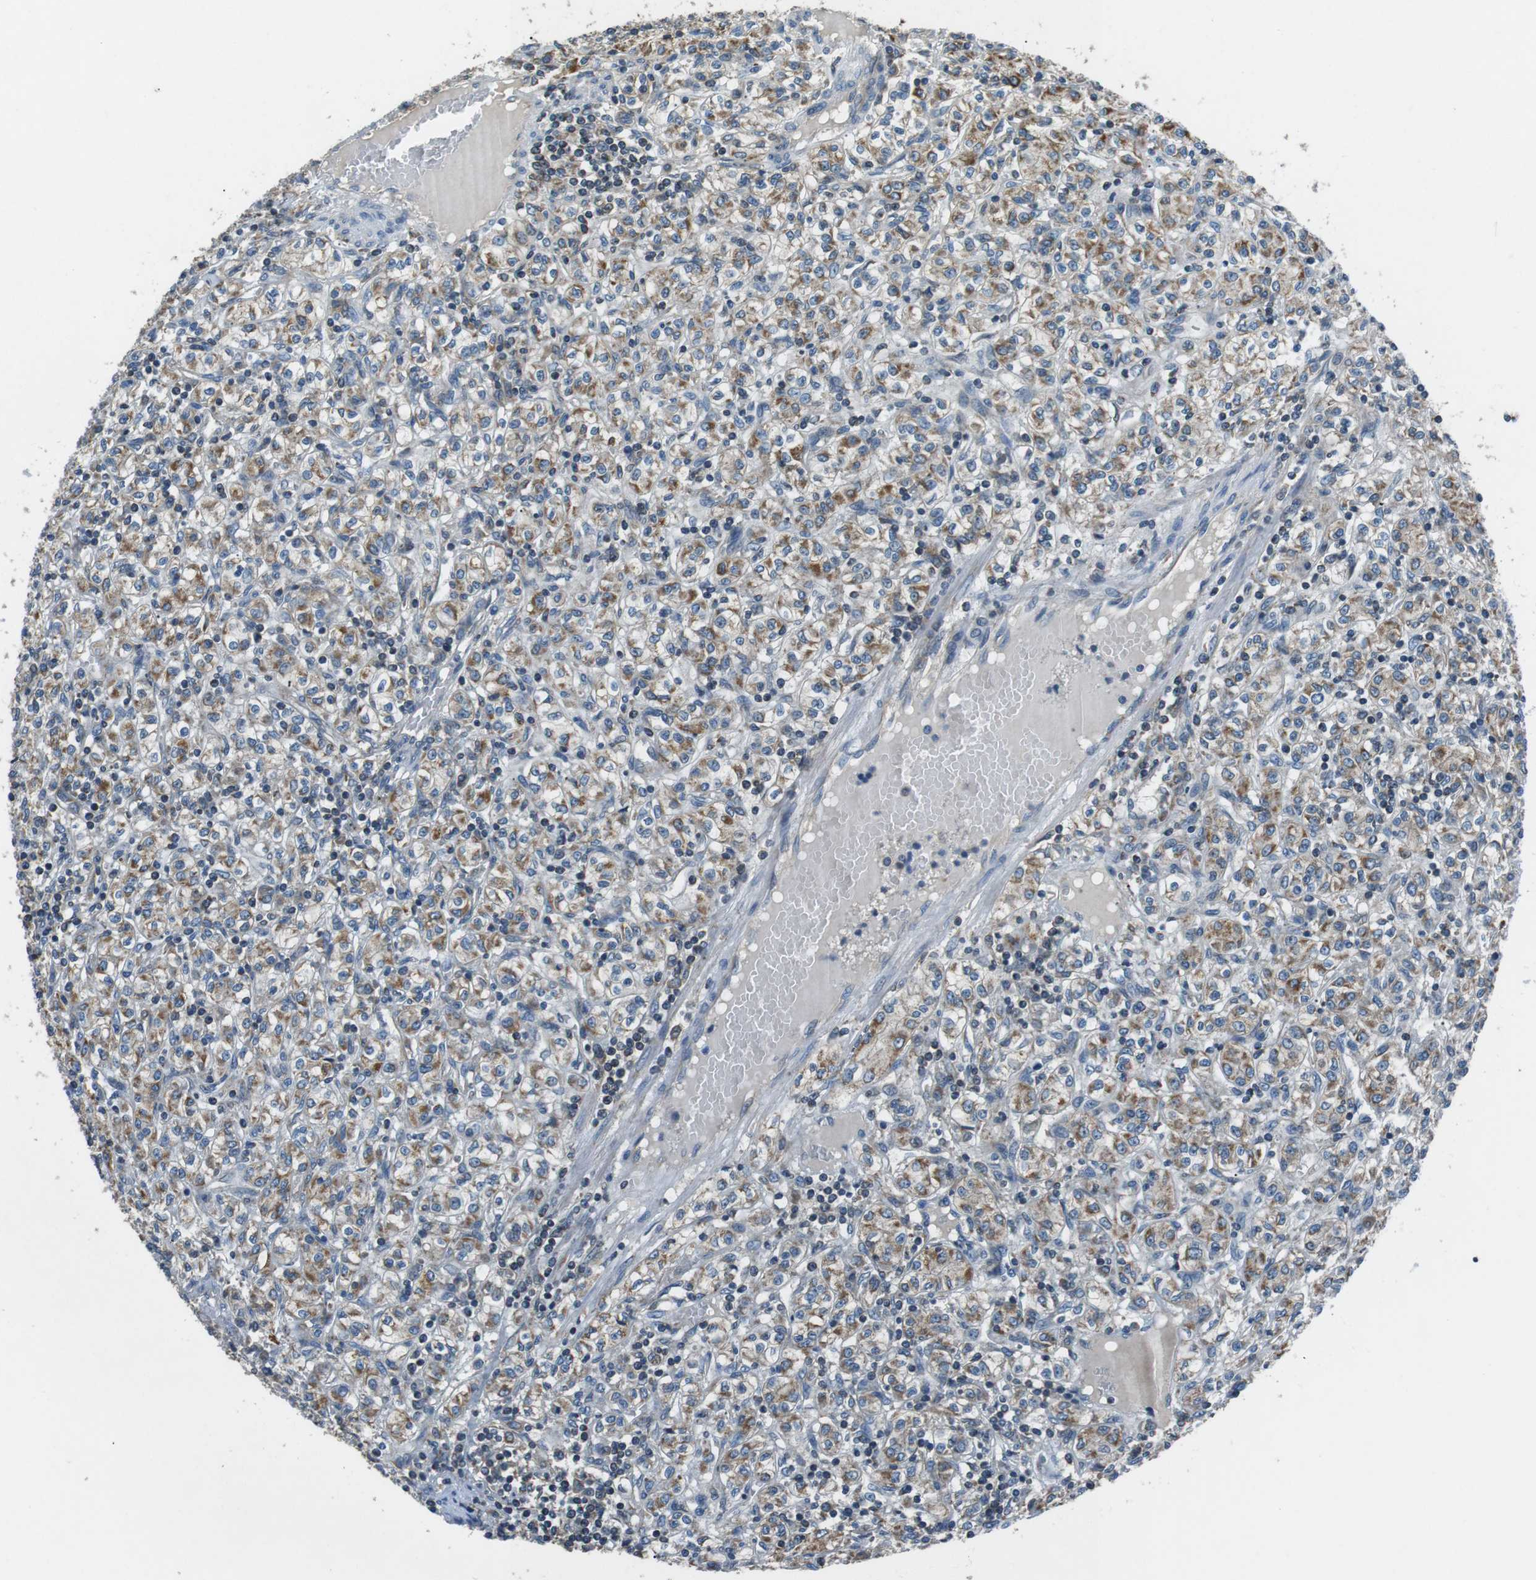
{"staining": {"intensity": "moderate", "quantity": "25%-75%", "location": "cytoplasmic/membranous"}, "tissue": "renal cancer", "cell_type": "Tumor cells", "image_type": "cancer", "snomed": [{"axis": "morphology", "description": "Adenocarcinoma, NOS"}, {"axis": "topography", "description": "Kidney"}], "caption": "Renal cancer (adenocarcinoma) tissue exhibits moderate cytoplasmic/membranous positivity in approximately 25%-75% of tumor cells, visualized by immunohistochemistry. (DAB (3,3'-diaminobenzidine) IHC with brightfield microscopy, high magnification).", "gene": "FAM3B", "patient": {"sex": "male", "age": 77}}